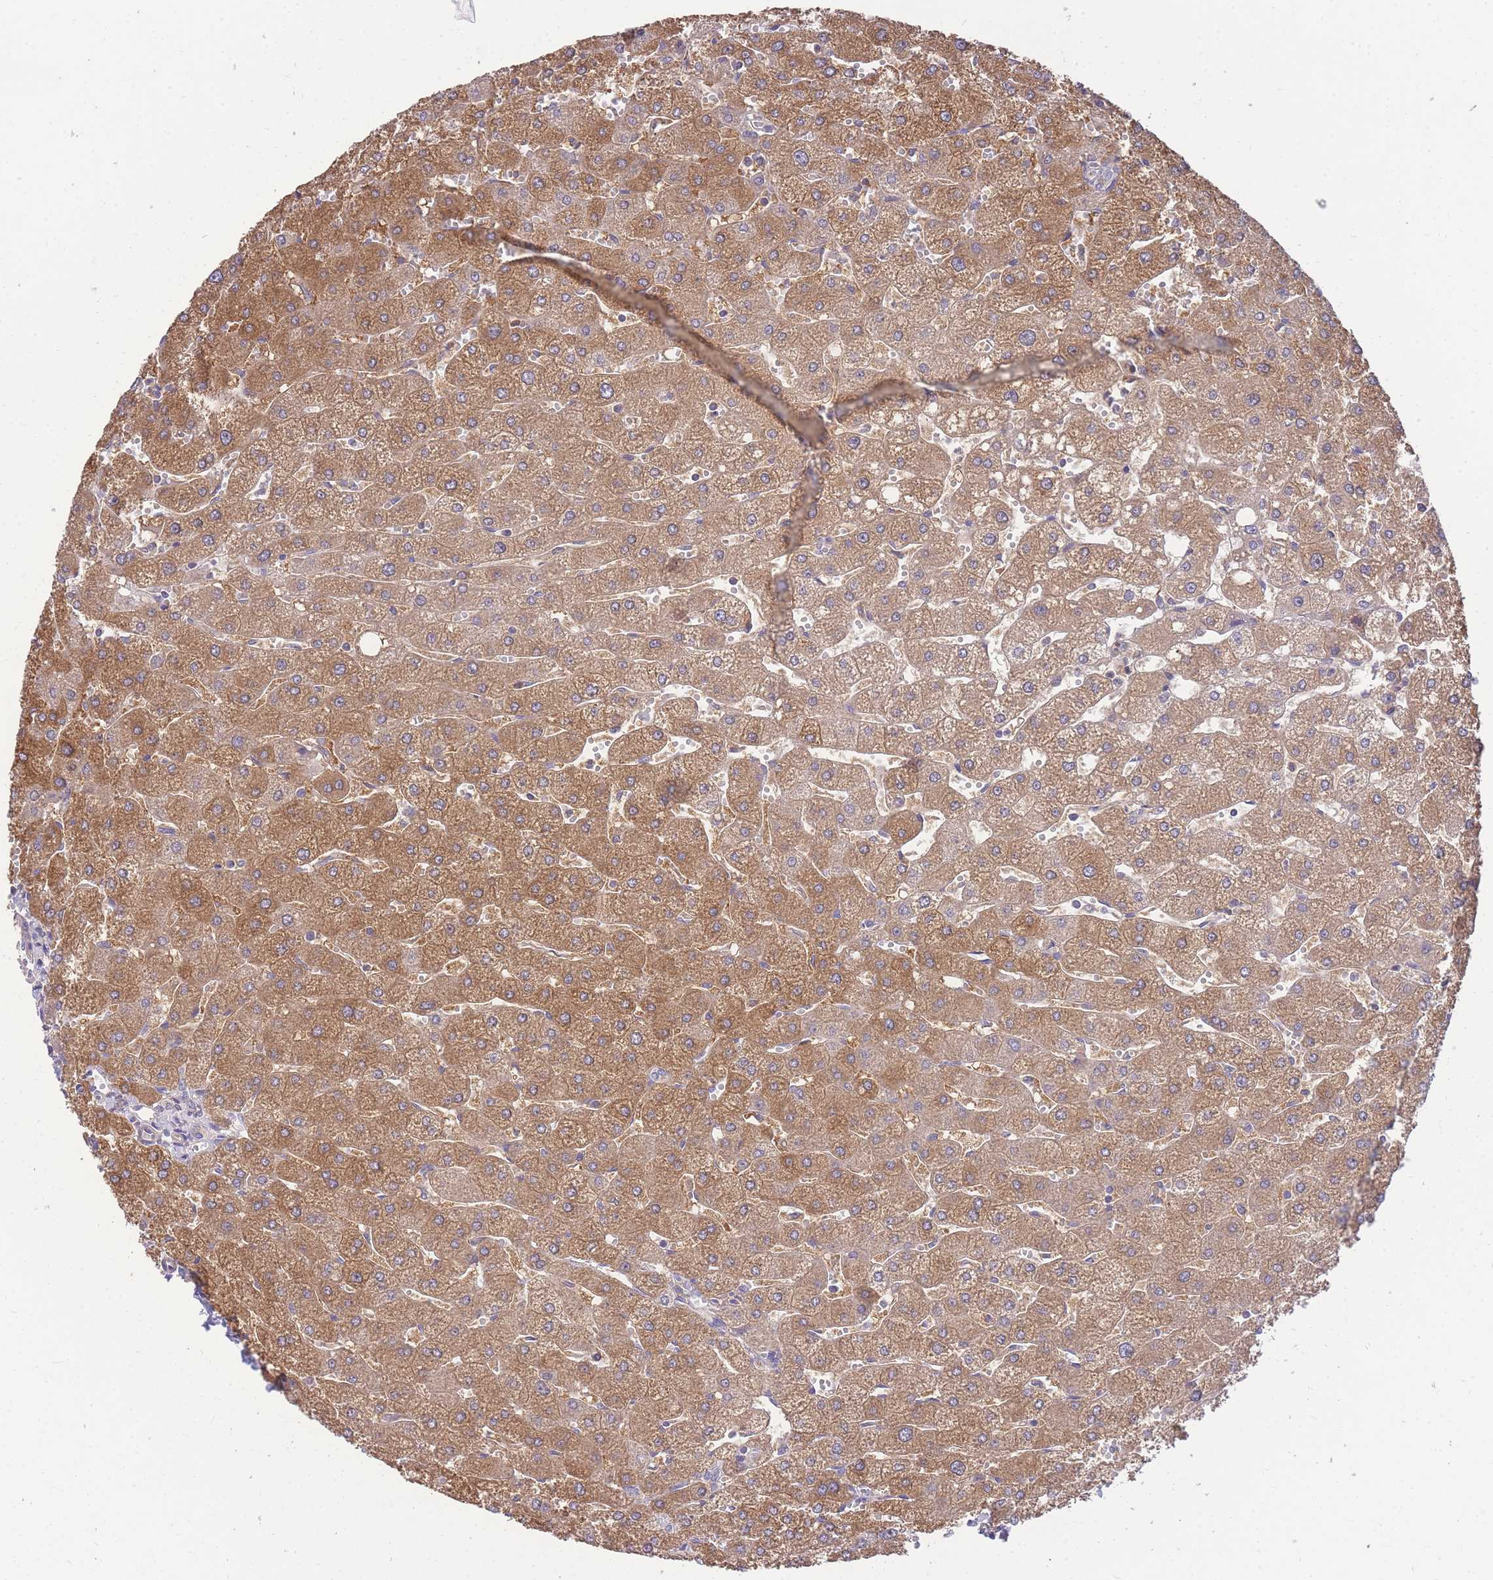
{"staining": {"intensity": "weak", "quantity": "25%-75%", "location": "cytoplasmic/membranous"}, "tissue": "liver", "cell_type": "Cholangiocytes", "image_type": "normal", "snomed": [{"axis": "morphology", "description": "Normal tissue, NOS"}, {"axis": "topography", "description": "Liver"}], "caption": "Immunohistochemical staining of normal human liver exhibits 25%-75% levels of weak cytoplasmic/membranous protein staining in about 25%-75% of cholangiocytes.", "gene": "OR5T1", "patient": {"sex": "male", "age": 67}}